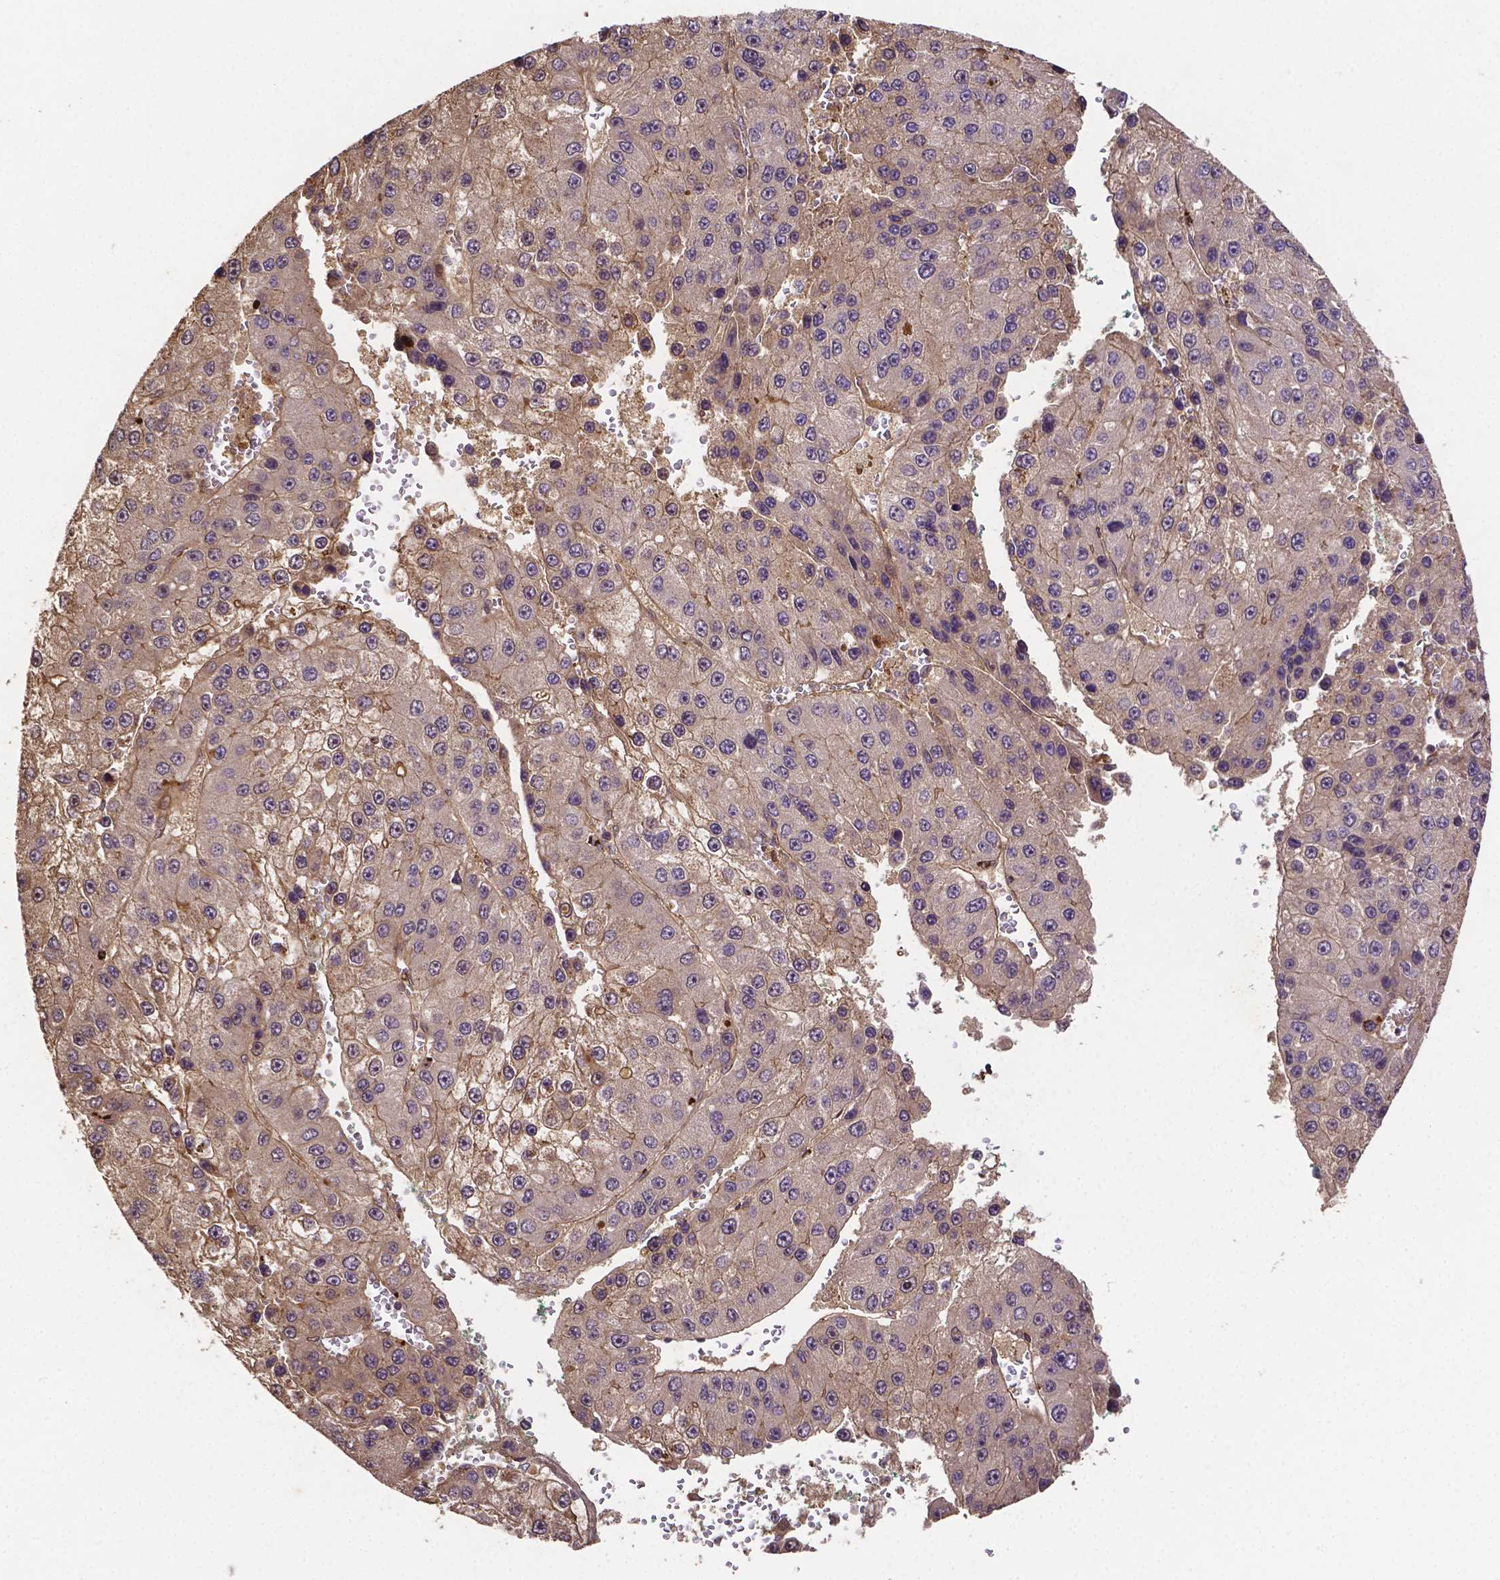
{"staining": {"intensity": "weak", "quantity": "<25%", "location": "cytoplasmic/membranous"}, "tissue": "liver cancer", "cell_type": "Tumor cells", "image_type": "cancer", "snomed": [{"axis": "morphology", "description": "Carcinoma, Hepatocellular, NOS"}, {"axis": "topography", "description": "Liver"}], "caption": "There is no significant expression in tumor cells of liver cancer (hepatocellular carcinoma).", "gene": "RNF123", "patient": {"sex": "female", "age": 73}}